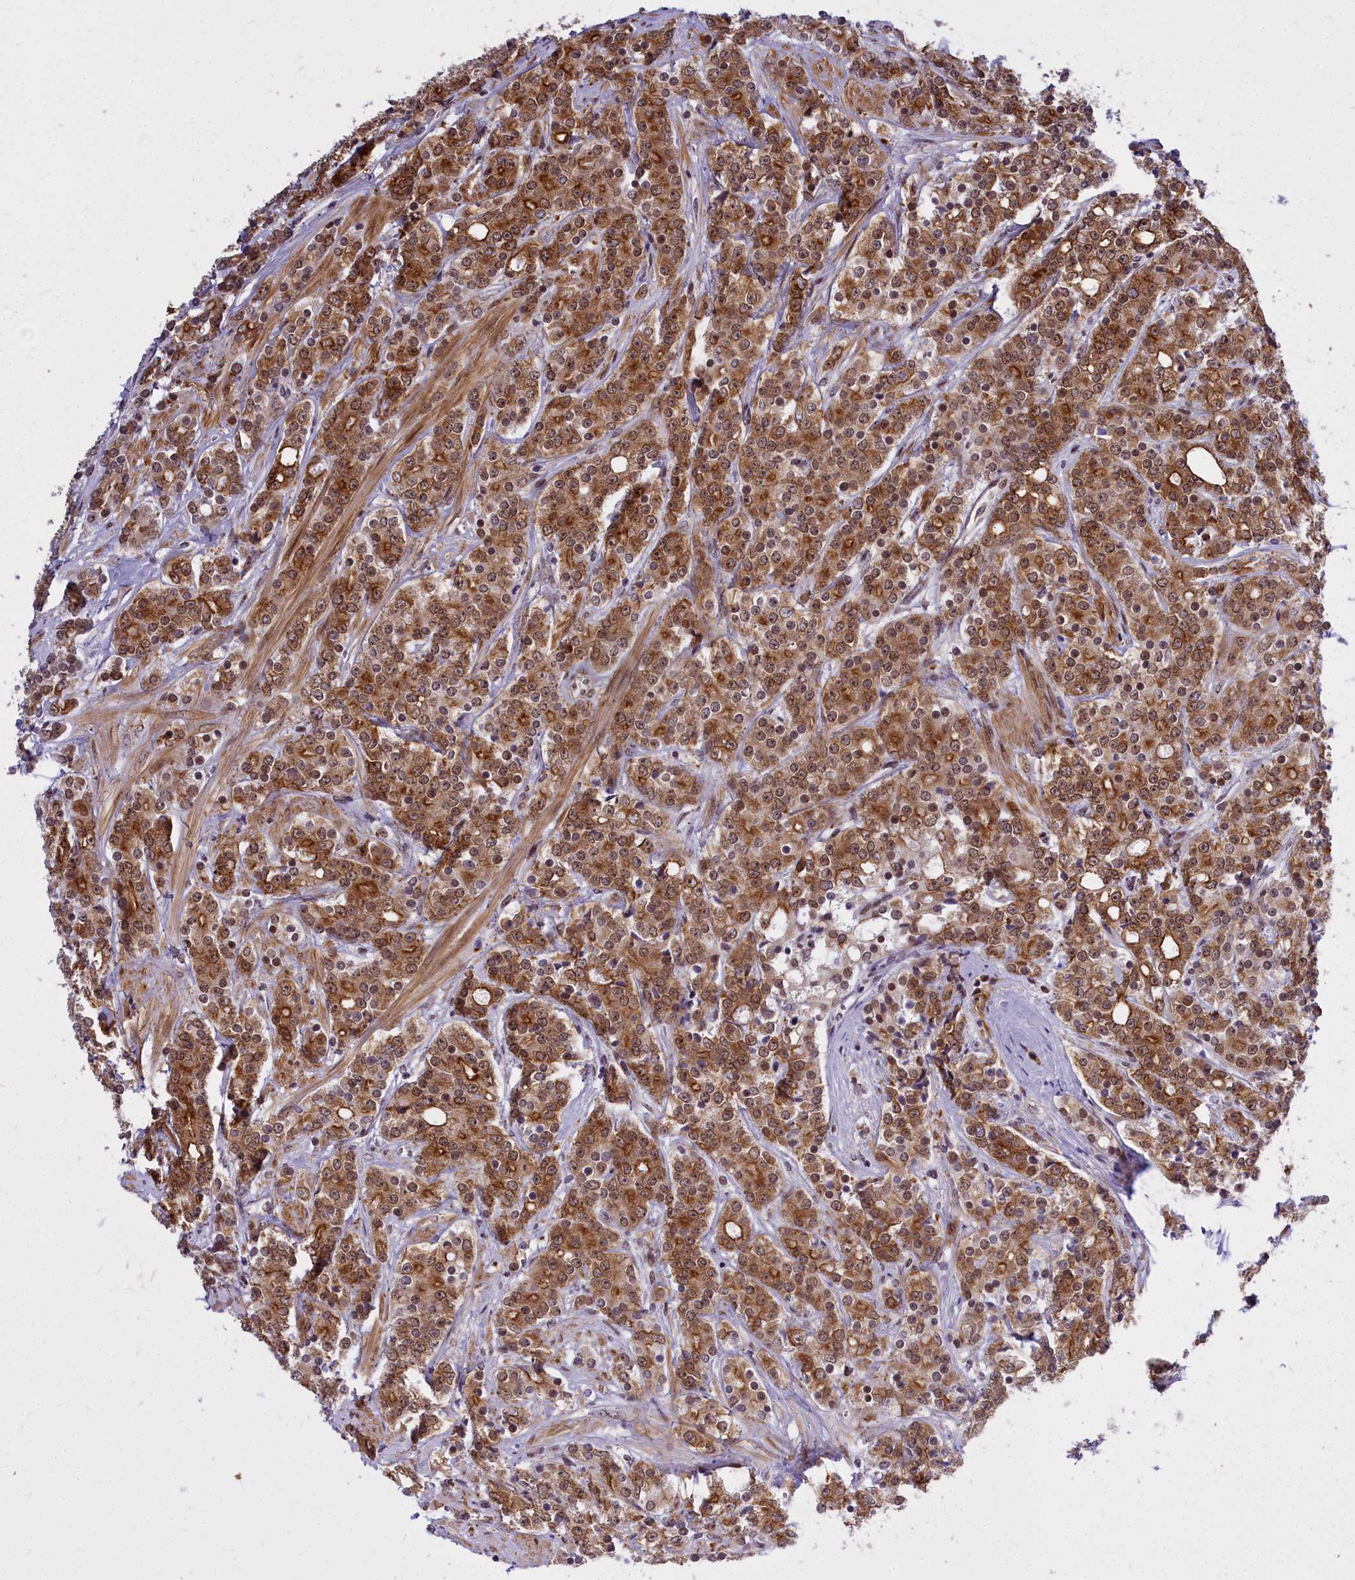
{"staining": {"intensity": "moderate", "quantity": ">75%", "location": "cytoplasmic/membranous"}, "tissue": "prostate cancer", "cell_type": "Tumor cells", "image_type": "cancer", "snomed": [{"axis": "morphology", "description": "Adenocarcinoma, High grade"}, {"axis": "topography", "description": "Prostate"}], "caption": "Prostate adenocarcinoma (high-grade) tissue shows moderate cytoplasmic/membranous positivity in about >75% of tumor cells (DAB IHC with brightfield microscopy, high magnification).", "gene": "ABCB8", "patient": {"sex": "male", "age": 62}}